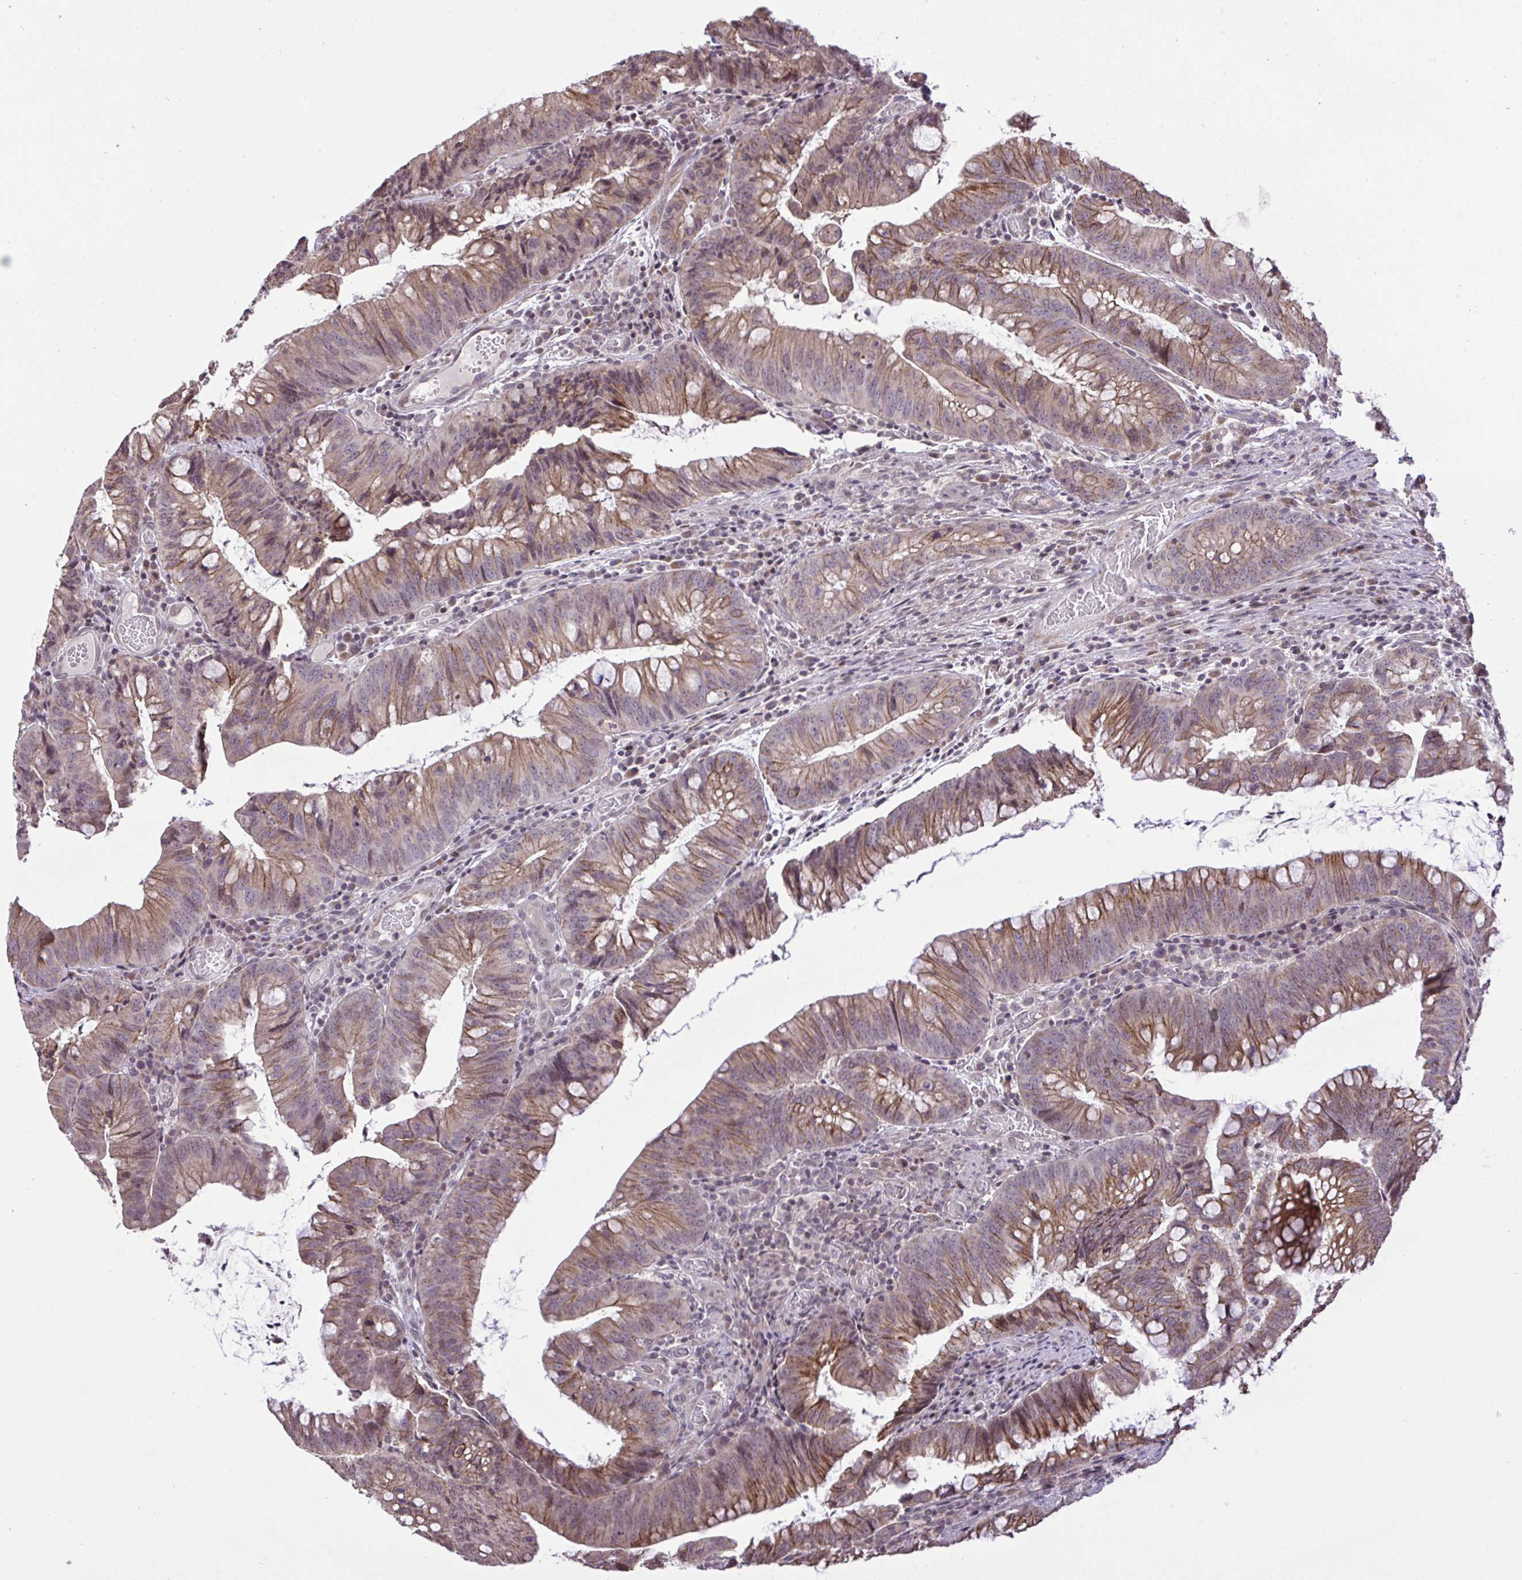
{"staining": {"intensity": "moderate", "quantity": ">75%", "location": "cytoplasmic/membranous"}, "tissue": "colorectal cancer", "cell_type": "Tumor cells", "image_type": "cancer", "snomed": [{"axis": "morphology", "description": "Adenocarcinoma, NOS"}, {"axis": "topography", "description": "Colon"}], "caption": "Immunohistochemistry (IHC) image of neoplastic tissue: colorectal cancer stained using IHC demonstrates medium levels of moderate protein expression localized specifically in the cytoplasmic/membranous of tumor cells, appearing as a cytoplasmic/membranous brown color.", "gene": "CYP20A1", "patient": {"sex": "male", "age": 62}}